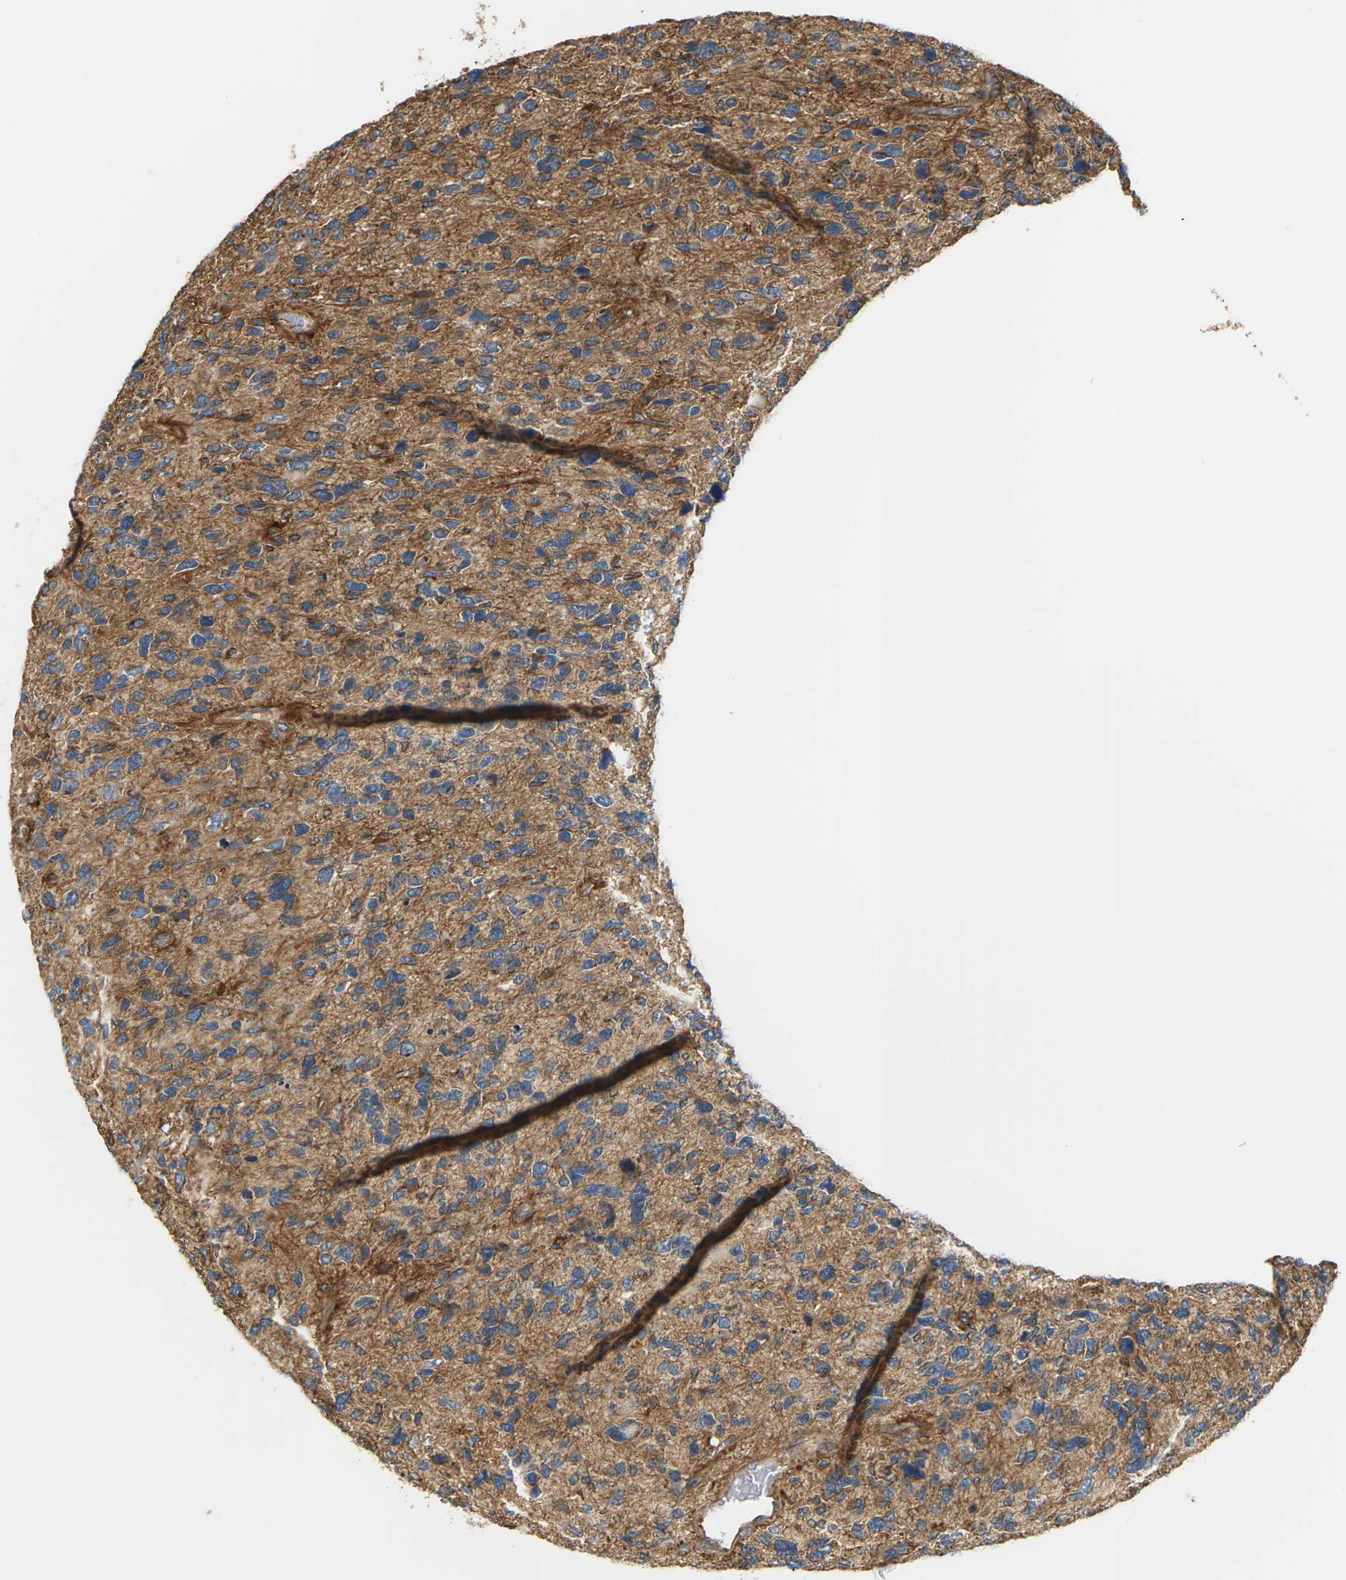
{"staining": {"intensity": "moderate", "quantity": "25%-75%", "location": "cytoplasmic/membranous"}, "tissue": "glioma", "cell_type": "Tumor cells", "image_type": "cancer", "snomed": [{"axis": "morphology", "description": "Glioma, malignant, High grade"}, {"axis": "topography", "description": "Brain"}], "caption": "Immunohistochemistry of human malignant glioma (high-grade) displays medium levels of moderate cytoplasmic/membranous positivity in about 25%-75% of tumor cells.", "gene": "PCDHB4", "patient": {"sex": "female", "age": 58}}